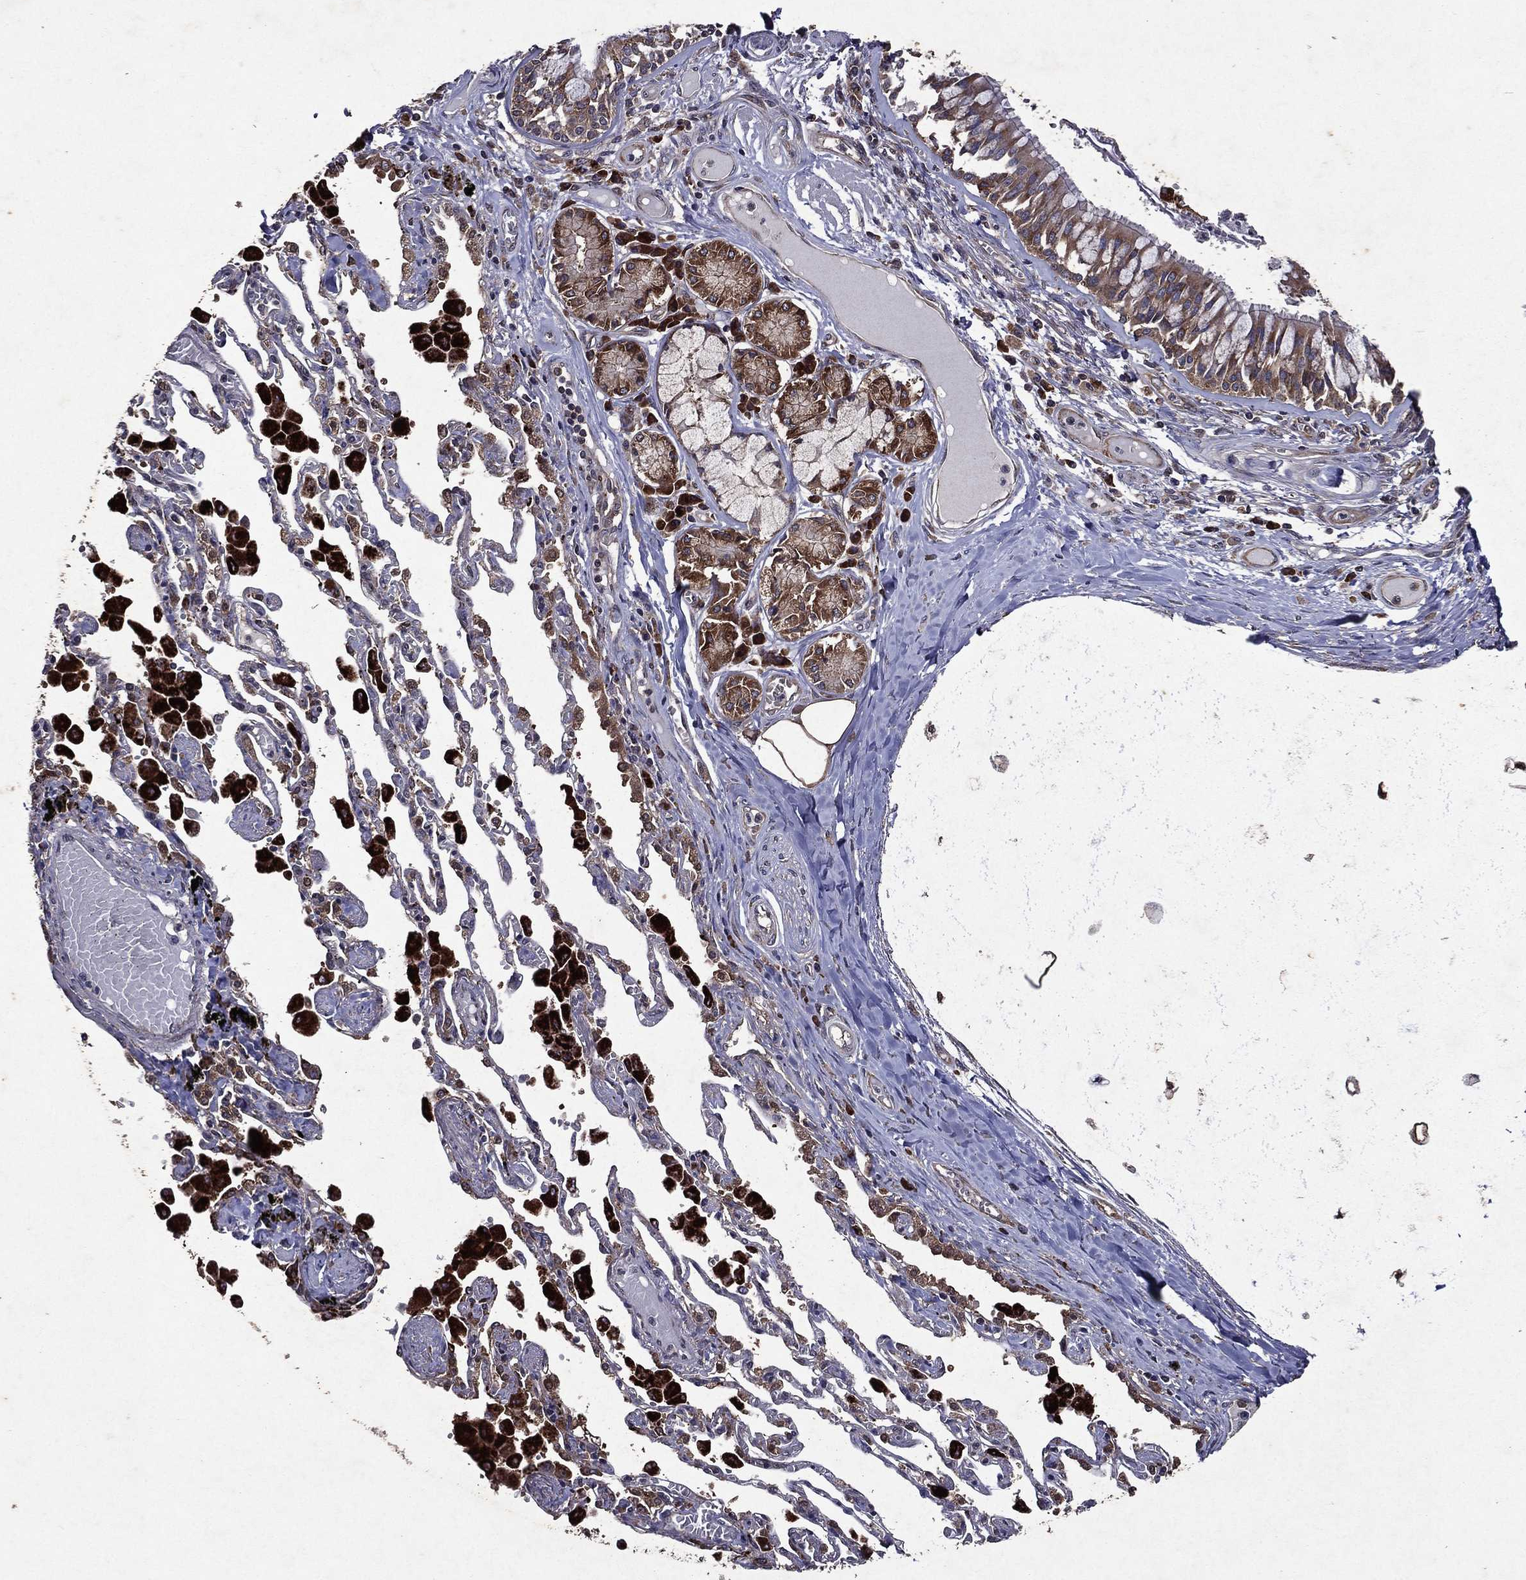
{"staining": {"intensity": "strong", "quantity": ">75%", "location": "cytoplasmic/membranous"}, "tissue": "bronchus", "cell_type": "Respiratory epithelial cells", "image_type": "normal", "snomed": [{"axis": "morphology", "description": "Normal tissue, NOS"}, {"axis": "morphology", "description": "Squamous cell carcinoma, NOS"}, {"axis": "topography", "description": "Cartilage tissue"}, {"axis": "topography", "description": "Bronchus"}, {"axis": "topography", "description": "Lung"}], "caption": "An IHC image of normal tissue is shown. Protein staining in brown labels strong cytoplasmic/membranous positivity in bronchus within respiratory epithelial cells. The protein of interest is stained brown, and the nuclei are stained in blue (DAB (3,3'-diaminobenzidine) IHC with brightfield microscopy, high magnification).", "gene": "EIF2B4", "patient": {"sex": "female", "age": 49}}